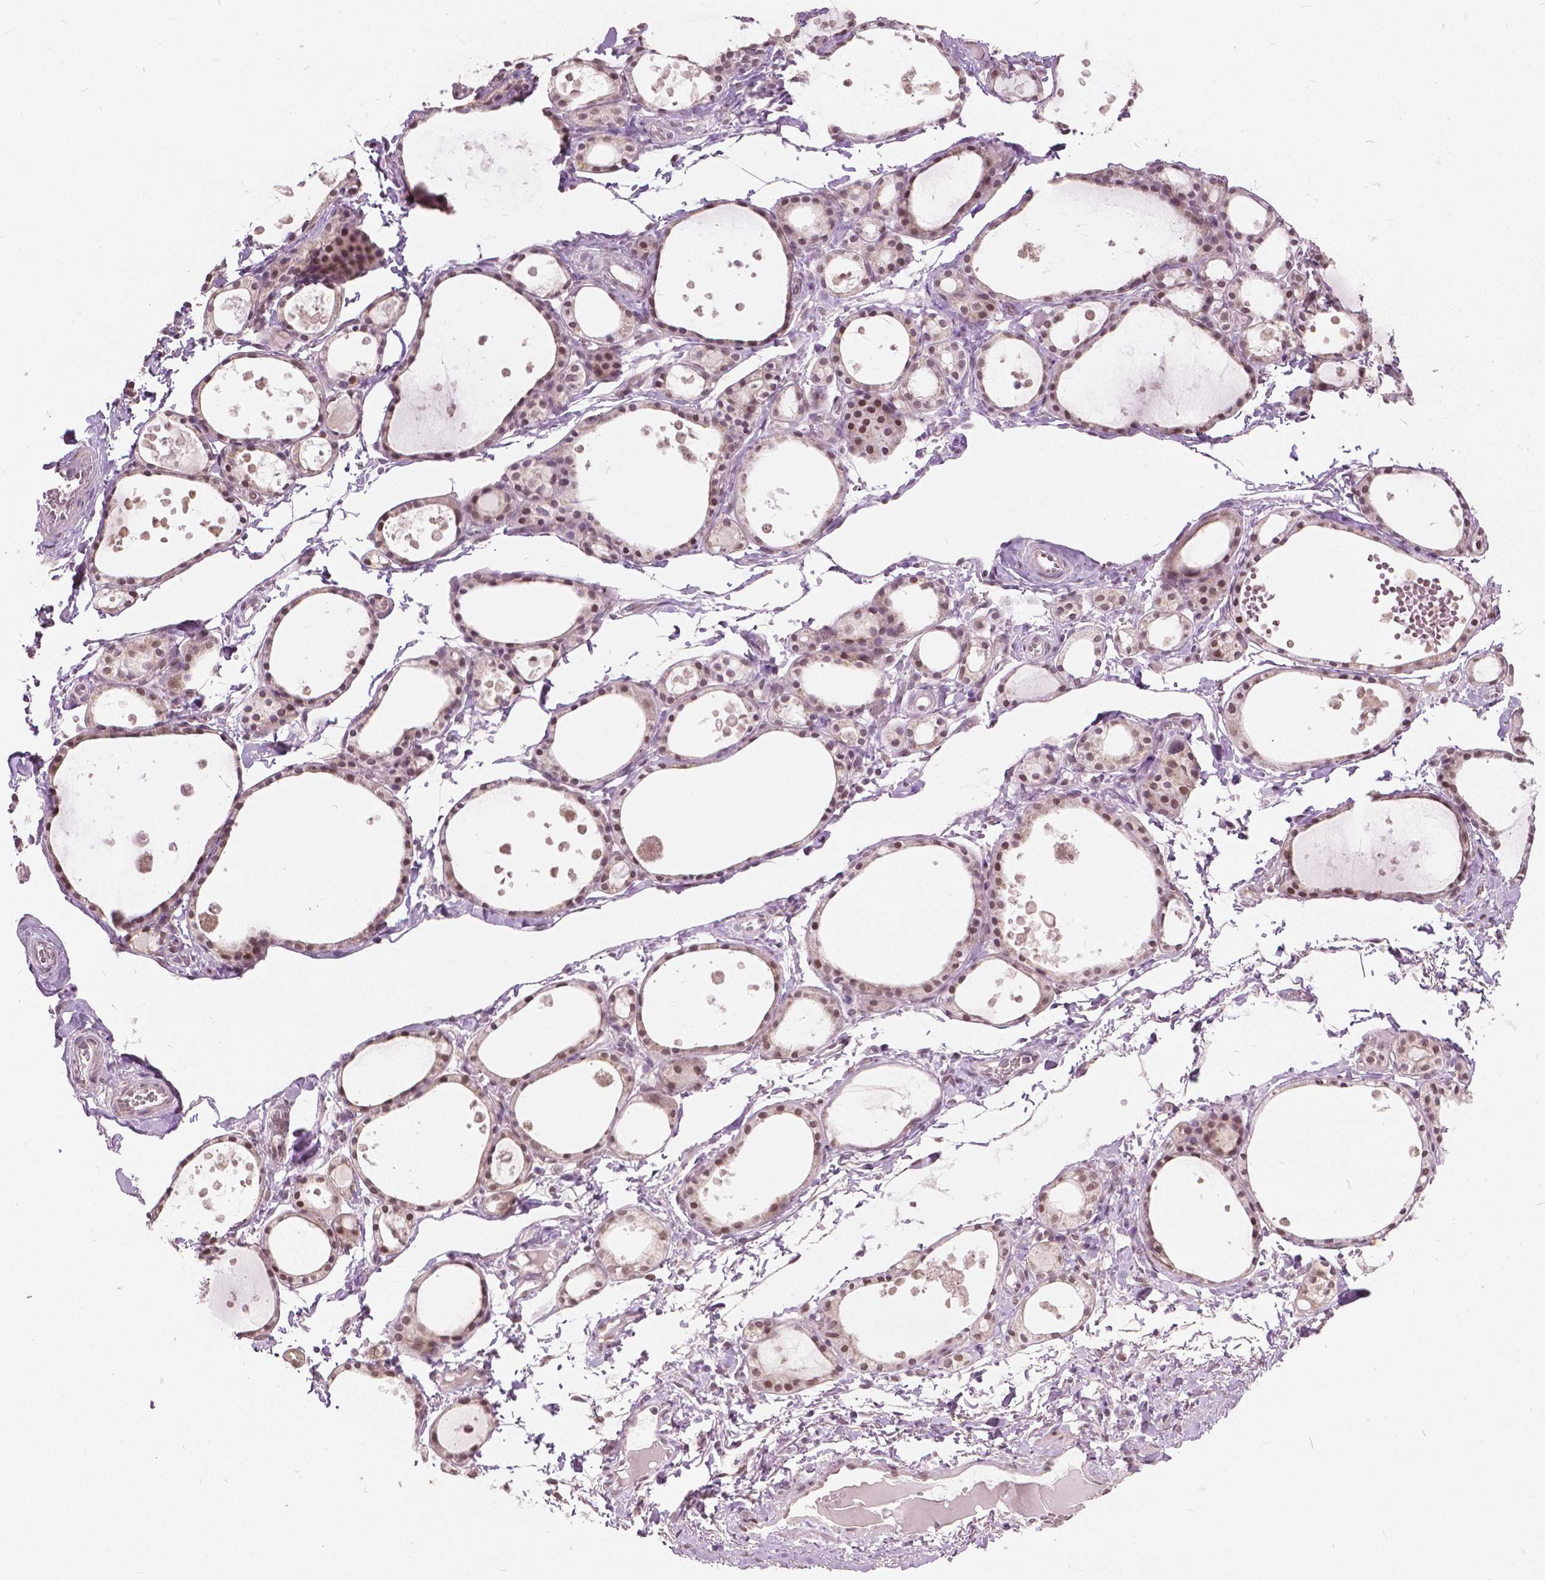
{"staining": {"intensity": "moderate", "quantity": ">75%", "location": "nuclear"}, "tissue": "thyroid gland", "cell_type": "Glandular cells", "image_type": "normal", "snomed": [{"axis": "morphology", "description": "Normal tissue, NOS"}, {"axis": "topography", "description": "Thyroid gland"}], "caption": "This is a histology image of immunohistochemistry (IHC) staining of normal thyroid gland, which shows moderate positivity in the nuclear of glandular cells.", "gene": "HOXA10", "patient": {"sex": "male", "age": 68}}